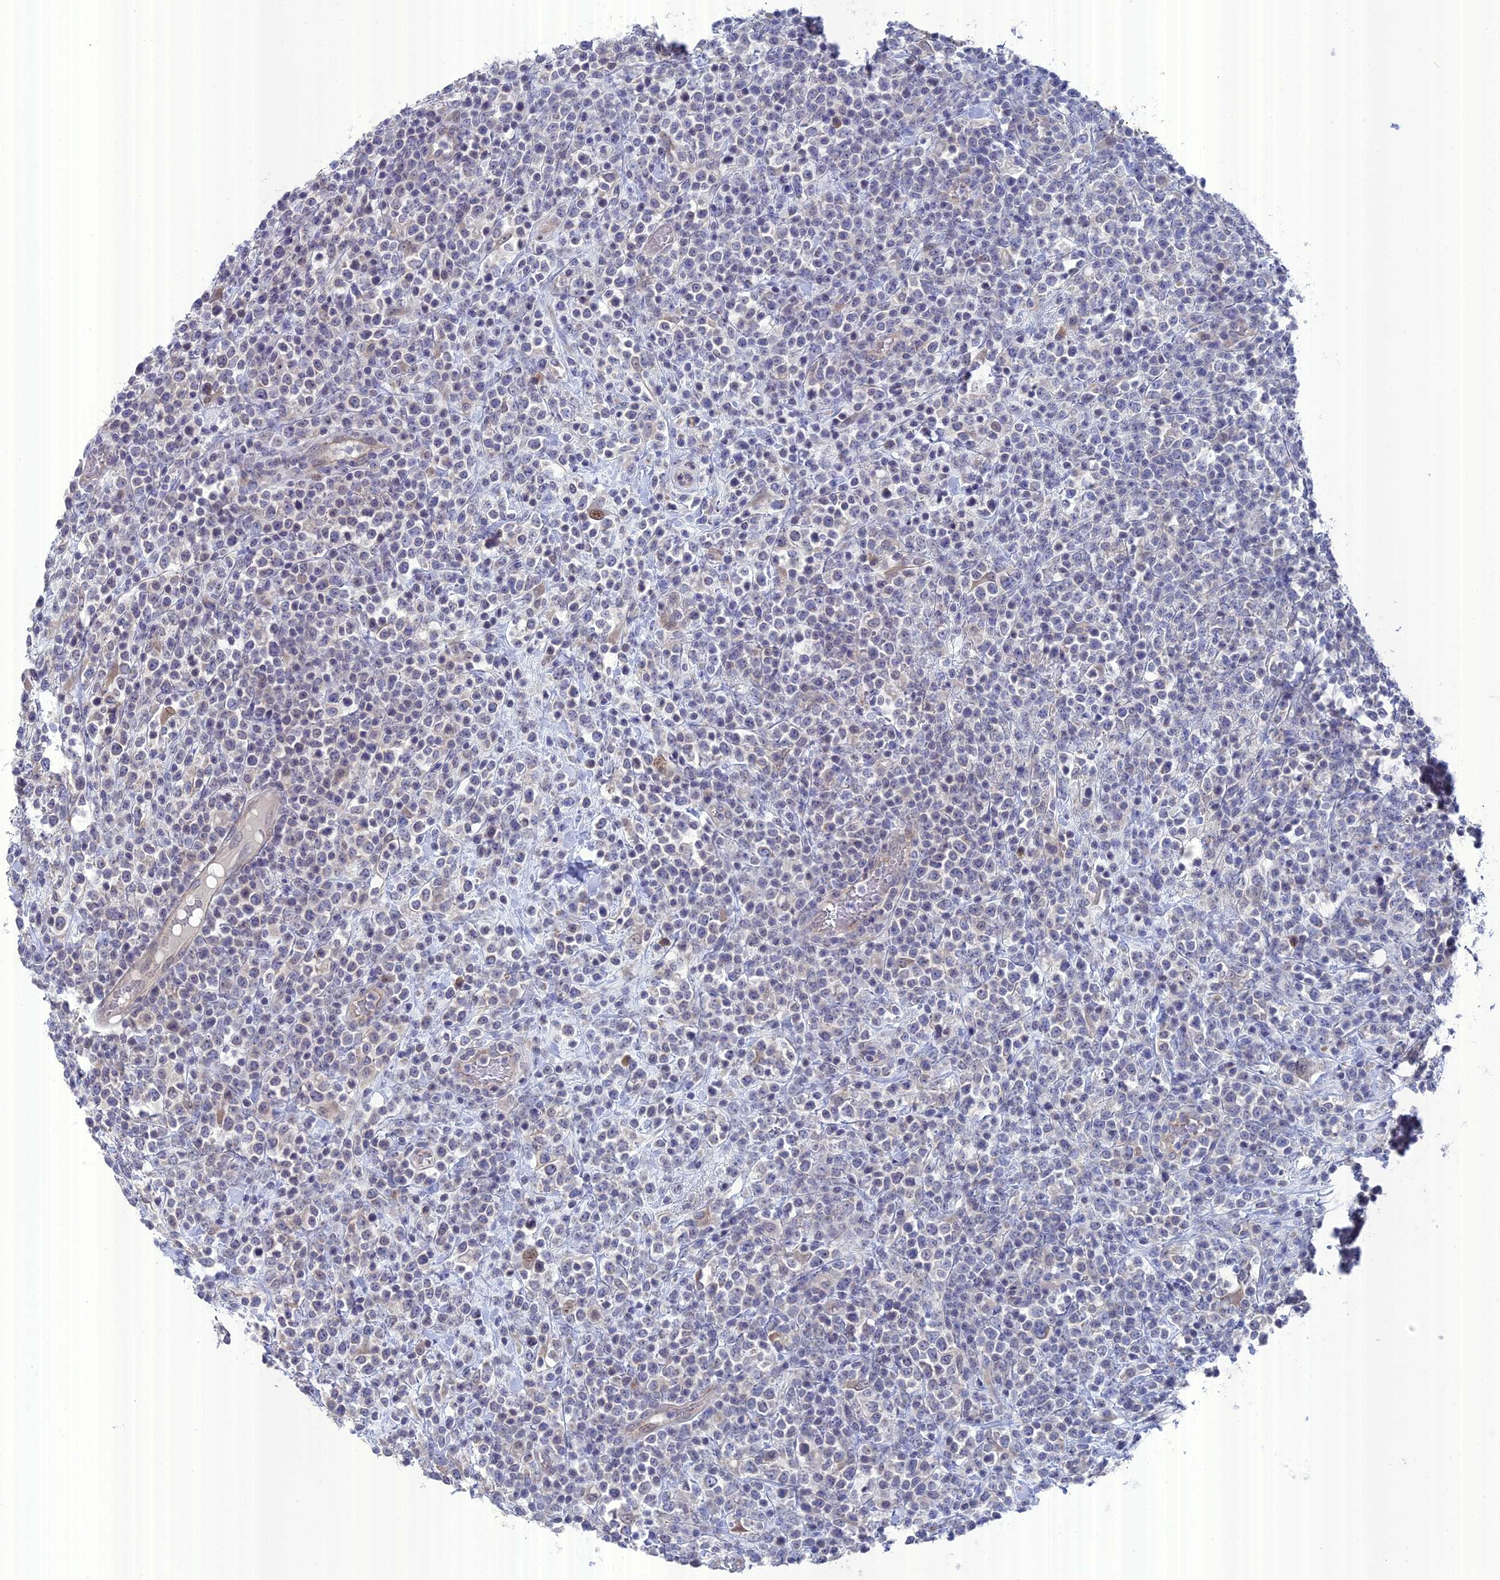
{"staining": {"intensity": "negative", "quantity": "none", "location": "none"}, "tissue": "lymphoma", "cell_type": "Tumor cells", "image_type": "cancer", "snomed": [{"axis": "morphology", "description": "Malignant lymphoma, non-Hodgkin's type, High grade"}, {"axis": "topography", "description": "Colon"}], "caption": "IHC micrograph of neoplastic tissue: human lymphoma stained with DAB (3,3'-diaminobenzidine) exhibits no significant protein staining in tumor cells.", "gene": "TMEM161A", "patient": {"sex": "female", "age": 53}}